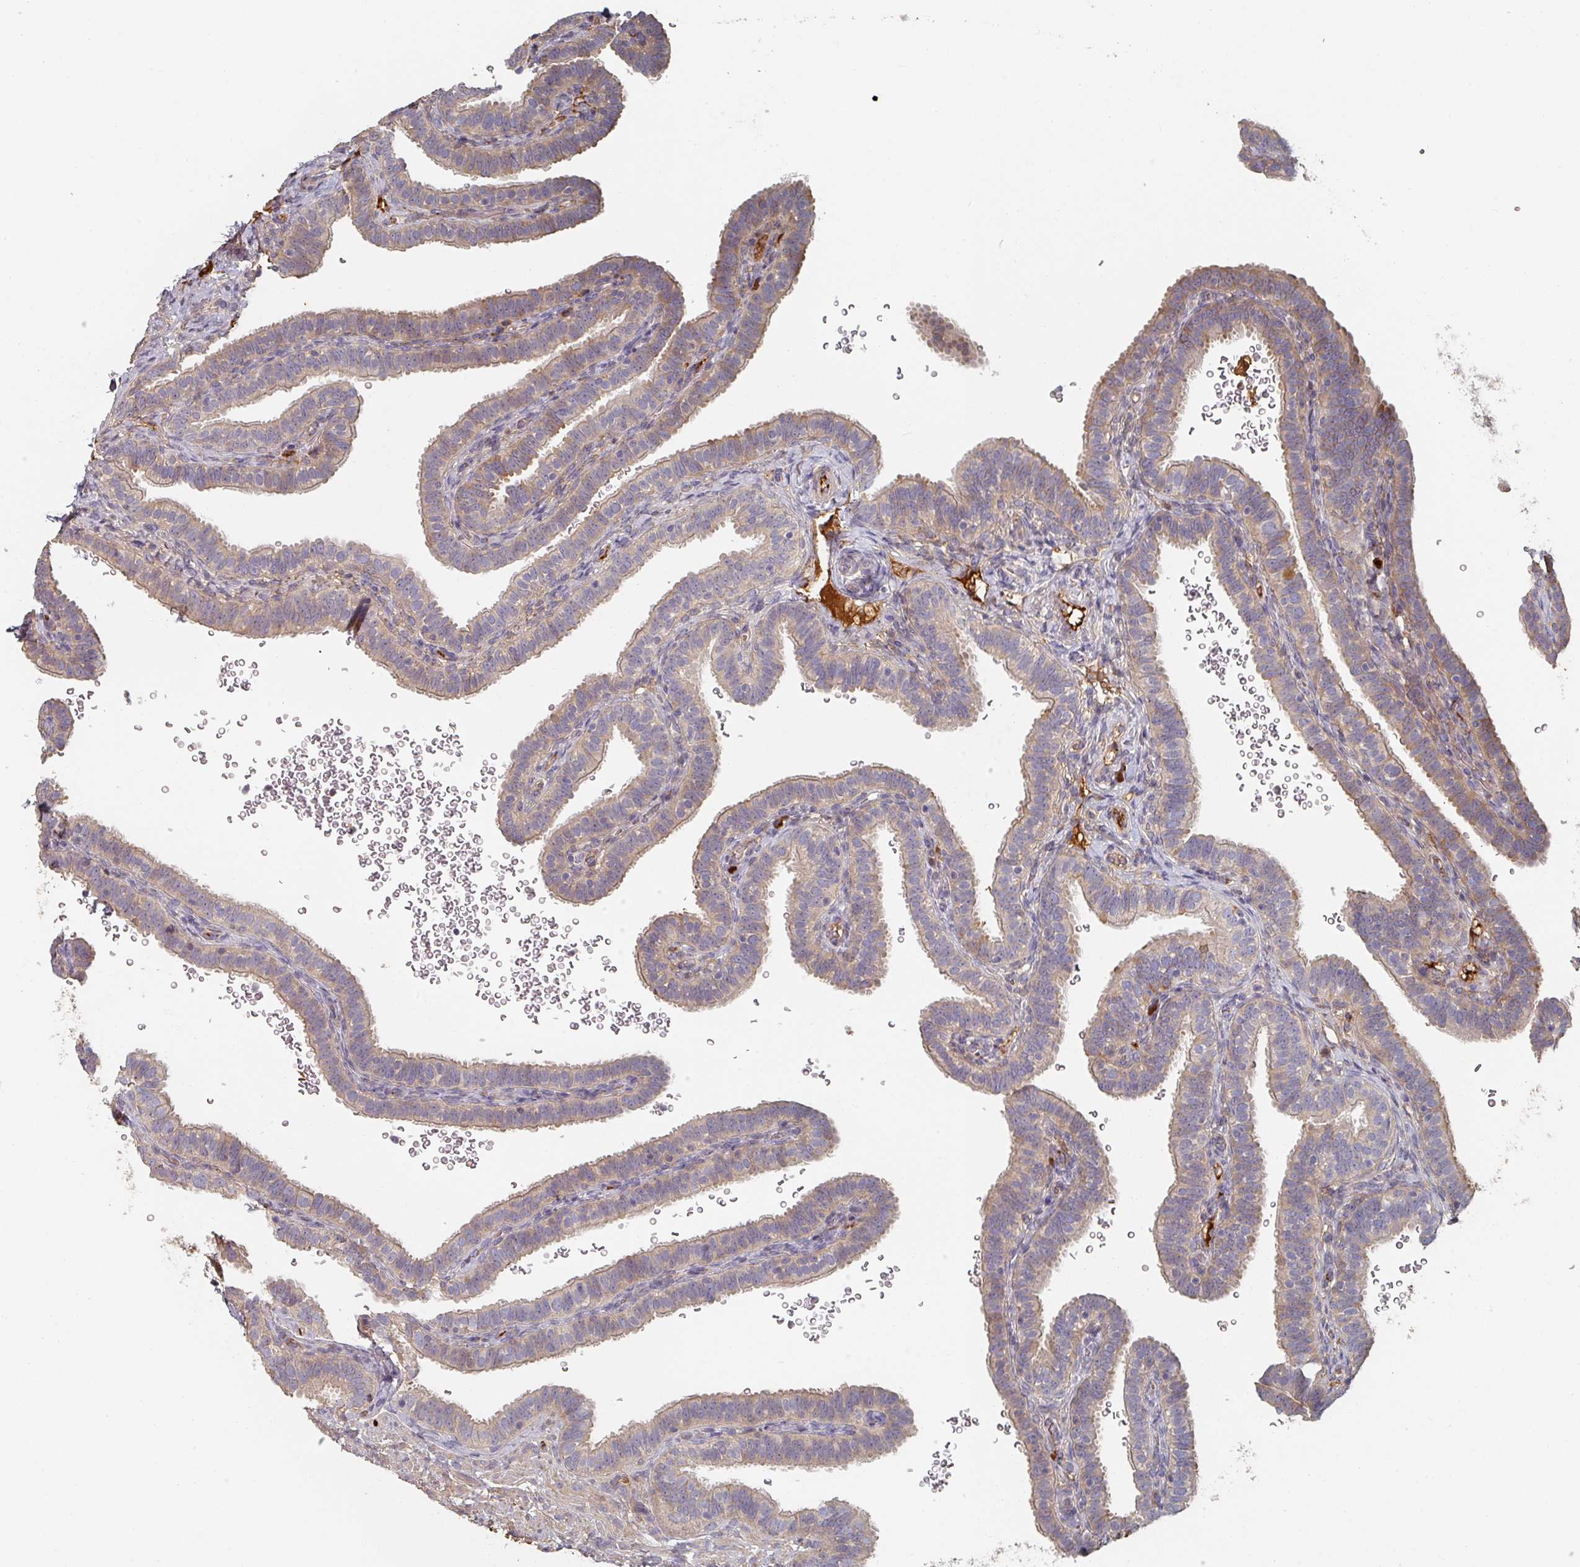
{"staining": {"intensity": "weak", "quantity": "25%-75%", "location": "cytoplasmic/membranous"}, "tissue": "fallopian tube", "cell_type": "Glandular cells", "image_type": "normal", "snomed": [{"axis": "morphology", "description": "Normal tissue, NOS"}, {"axis": "topography", "description": "Fallopian tube"}], "caption": "Immunohistochemical staining of benign fallopian tube reveals 25%-75% levels of weak cytoplasmic/membranous protein positivity in about 25%-75% of glandular cells.", "gene": "ENSG00000249773", "patient": {"sex": "female", "age": 41}}